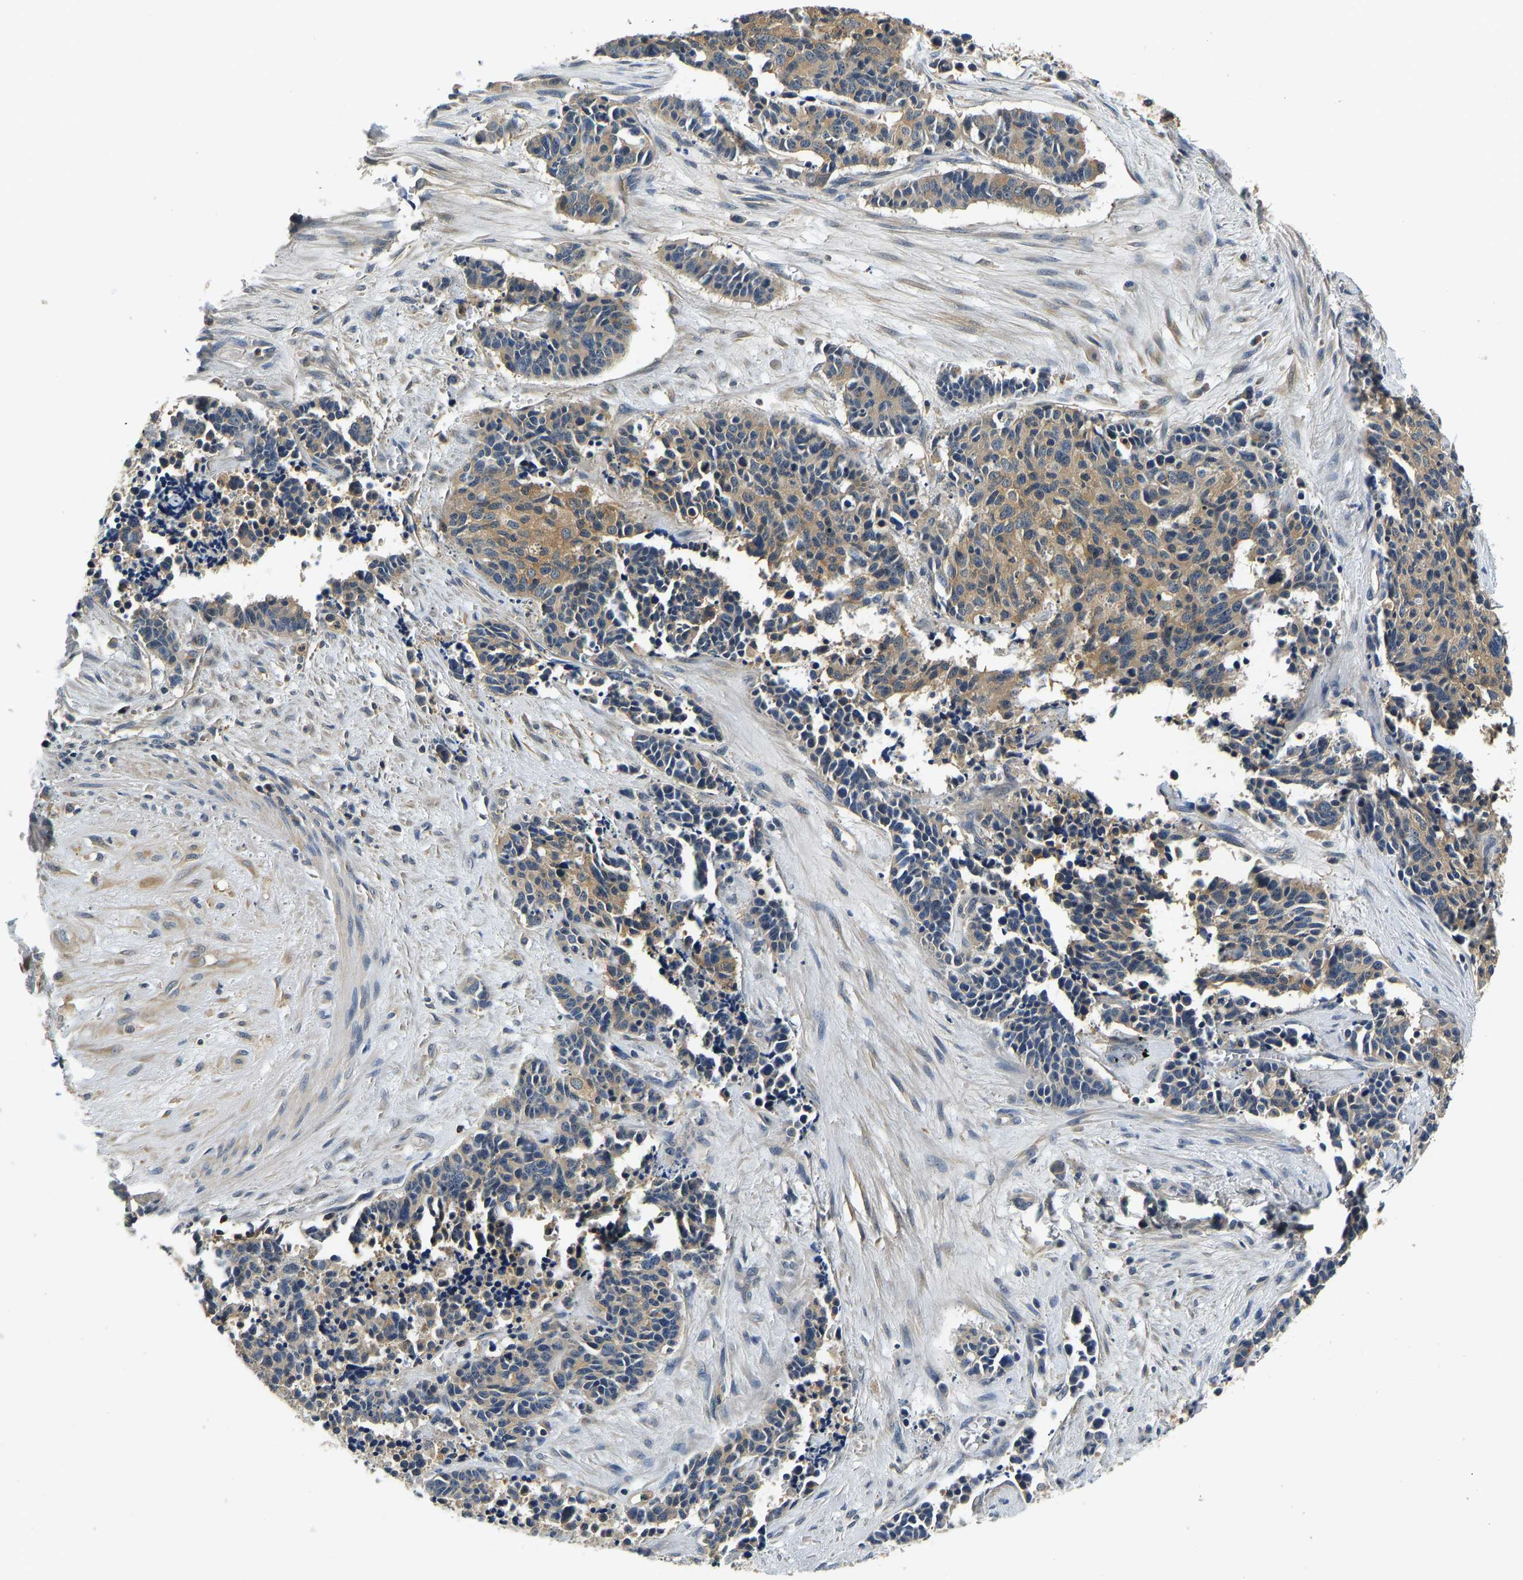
{"staining": {"intensity": "moderate", "quantity": ">75%", "location": "cytoplasmic/membranous"}, "tissue": "cervical cancer", "cell_type": "Tumor cells", "image_type": "cancer", "snomed": [{"axis": "morphology", "description": "Squamous cell carcinoma, NOS"}, {"axis": "topography", "description": "Cervix"}], "caption": "A brown stain shows moderate cytoplasmic/membranous staining of a protein in cervical cancer tumor cells.", "gene": "RESF1", "patient": {"sex": "female", "age": 35}}